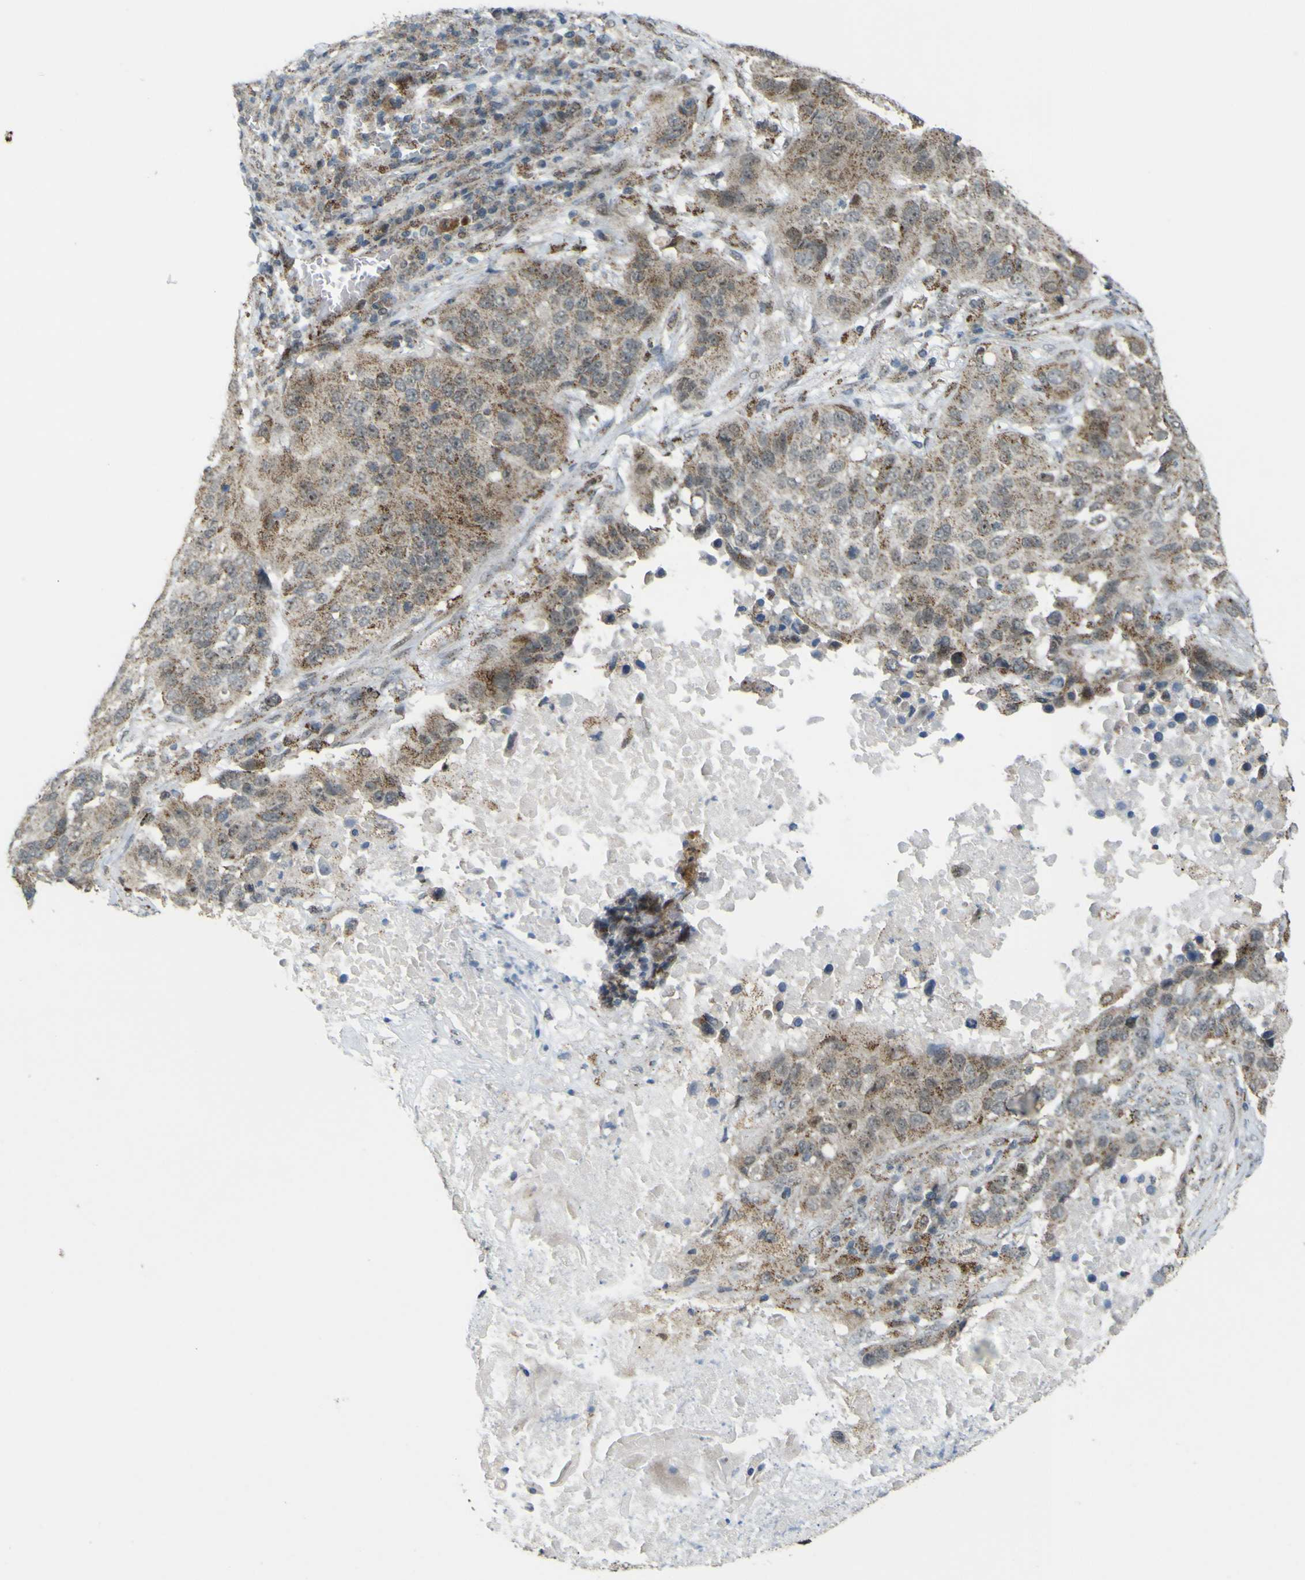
{"staining": {"intensity": "moderate", "quantity": ">75%", "location": "cytoplasmic/membranous"}, "tissue": "lung cancer", "cell_type": "Tumor cells", "image_type": "cancer", "snomed": [{"axis": "morphology", "description": "Squamous cell carcinoma, NOS"}, {"axis": "topography", "description": "Lung"}], "caption": "About >75% of tumor cells in lung squamous cell carcinoma demonstrate moderate cytoplasmic/membranous protein positivity as visualized by brown immunohistochemical staining.", "gene": "ACBD5", "patient": {"sex": "male", "age": 57}}